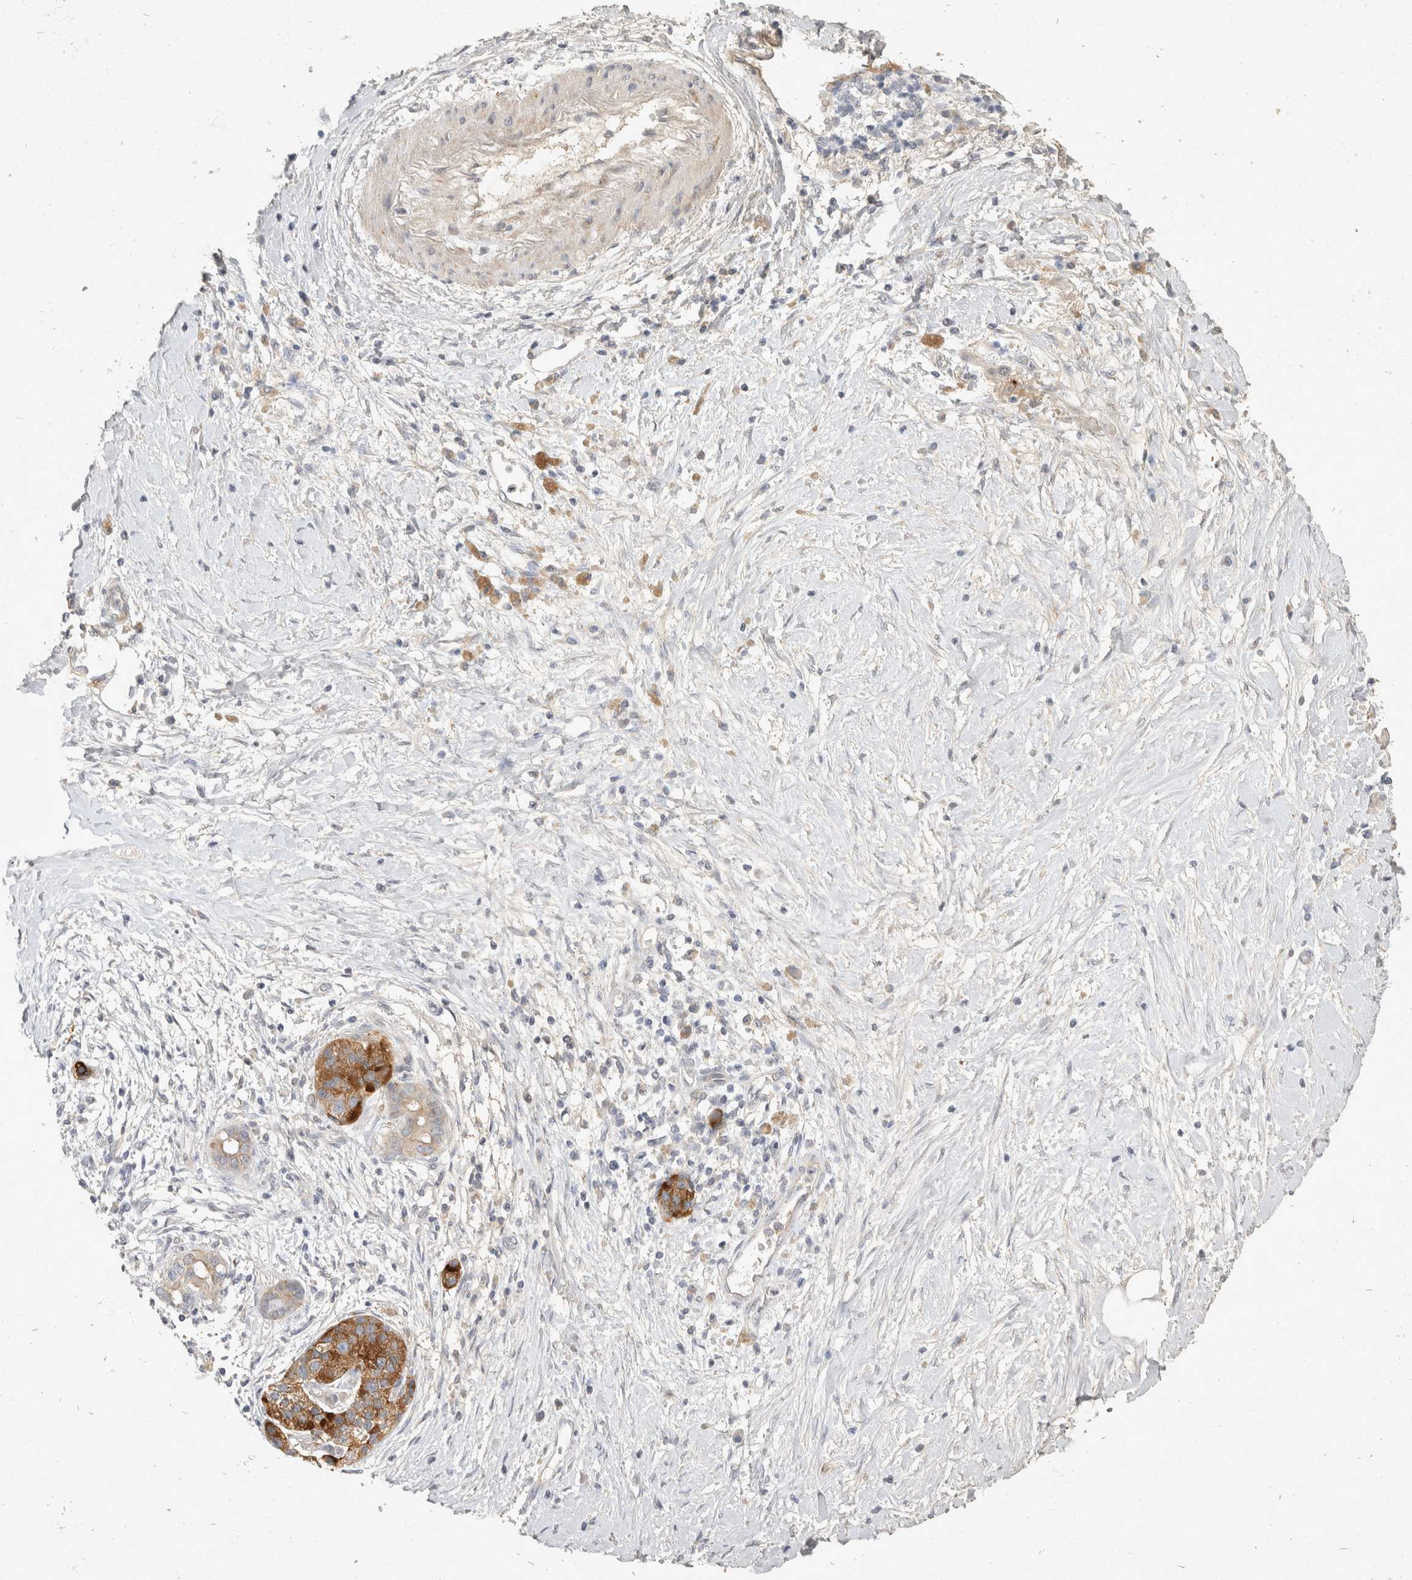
{"staining": {"intensity": "moderate", "quantity": "<25%", "location": "cytoplasmic/membranous"}, "tissue": "pancreatic cancer", "cell_type": "Tumor cells", "image_type": "cancer", "snomed": [{"axis": "morphology", "description": "Adenocarcinoma, NOS"}, {"axis": "topography", "description": "Pancreas"}], "caption": "High-power microscopy captured an immunohistochemistry (IHC) micrograph of pancreatic cancer (adenocarcinoma), revealing moderate cytoplasmic/membranous expression in approximately <25% of tumor cells.", "gene": "TOM1L2", "patient": {"sex": "male", "age": 58}}